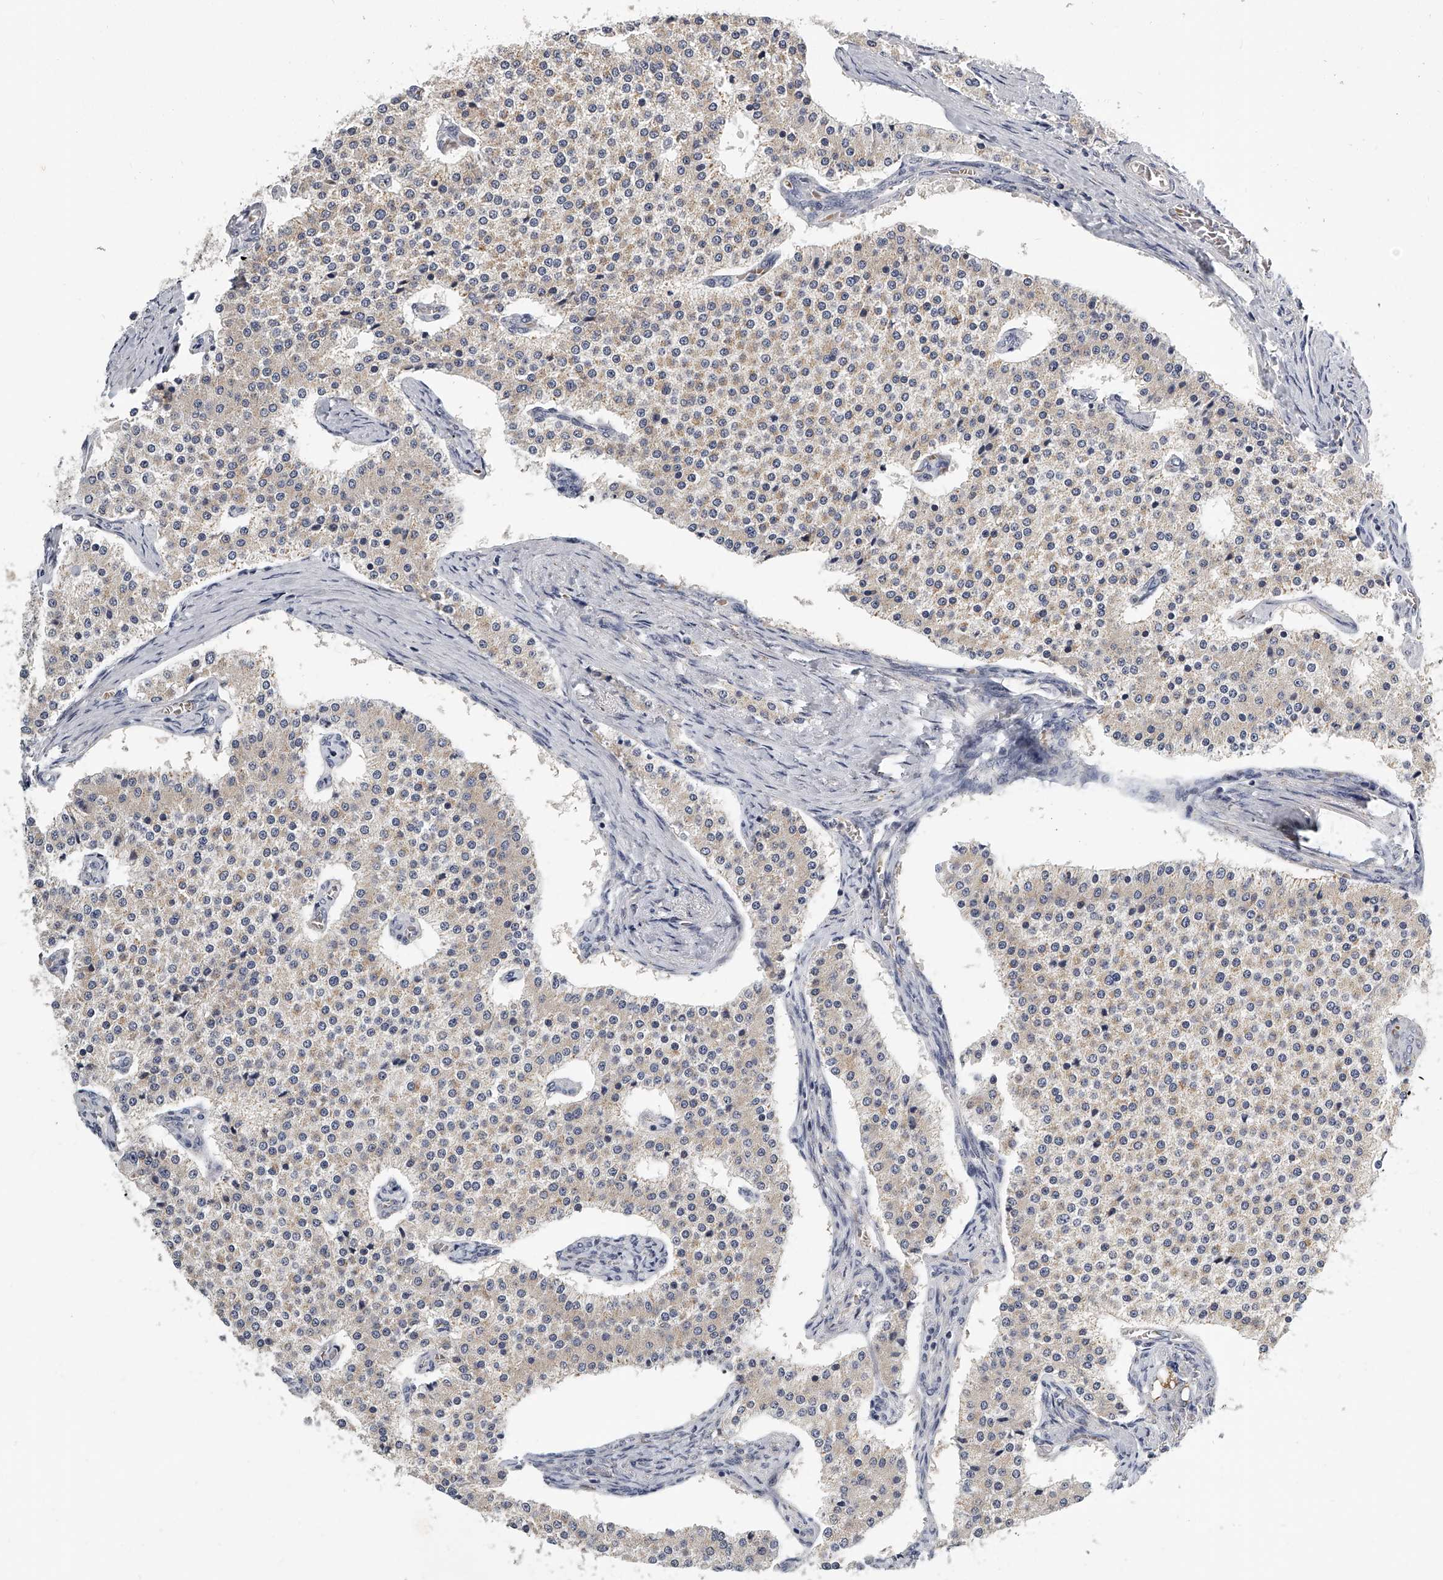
{"staining": {"intensity": "weak", "quantity": "<25%", "location": "cytoplasmic/membranous"}, "tissue": "carcinoid", "cell_type": "Tumor cells", "image_type": "cancer", "snomed": [{"axis": "morphology", "description": "Carcinoid, malignant, NOS"}, {"axis": "topography", "description": "Colon"}], "caption": "Immunohistochemistry (IHC) photomicrograph of neoplastic tissue: malignant carcinoid stained with DAB (3,3'-diaminobenzidine) reveals no significant protein staining in tumor cells.", "gene": "KLHL7", "patient": {"sex": "female", "age": 52}}